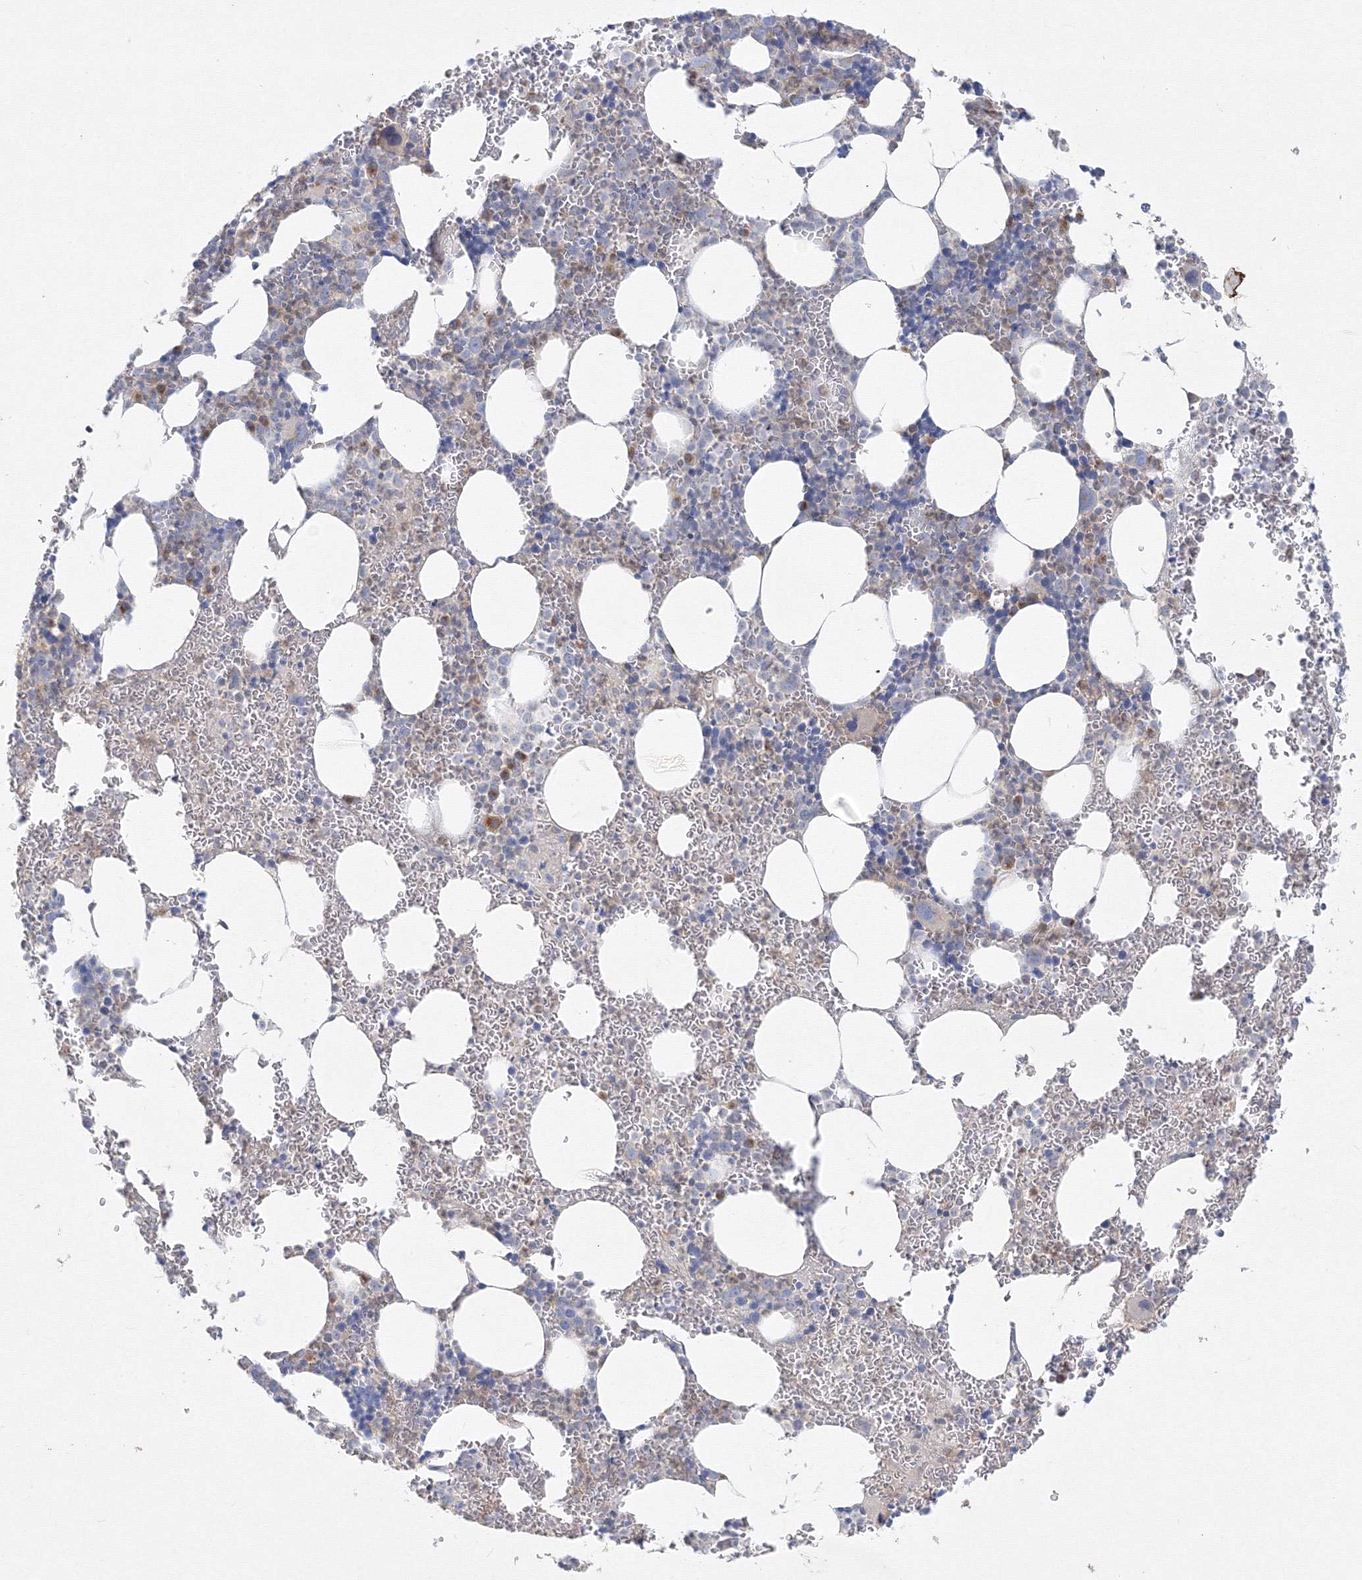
{"staining": {"intensity": "moderate", "quantity": "<25%", "location": "cytoplasmic/membranous"}, "tissue": "bone marrow", "cell_type": "Hematopoietic cells", "image_type": "normal", "snomed": [{"axis": "morphology", "description": "Normal tissue, NOS"}, {"axis": "topography", "description": "Bone marrow"}], "caption": "DAB (3,3'-diaminobenzidine) immunohistochemical staining of benign bone marrow reveals moderate cytoplasmic/membranous protein expression in approximately <25% of hematopoietic cells. (DAB (3,3'-diaminobenzidine) IHC with brightfield microscopy, high magnification).", "gene": "FBXL8", "patient": {"sex": "female", "age": 78}}